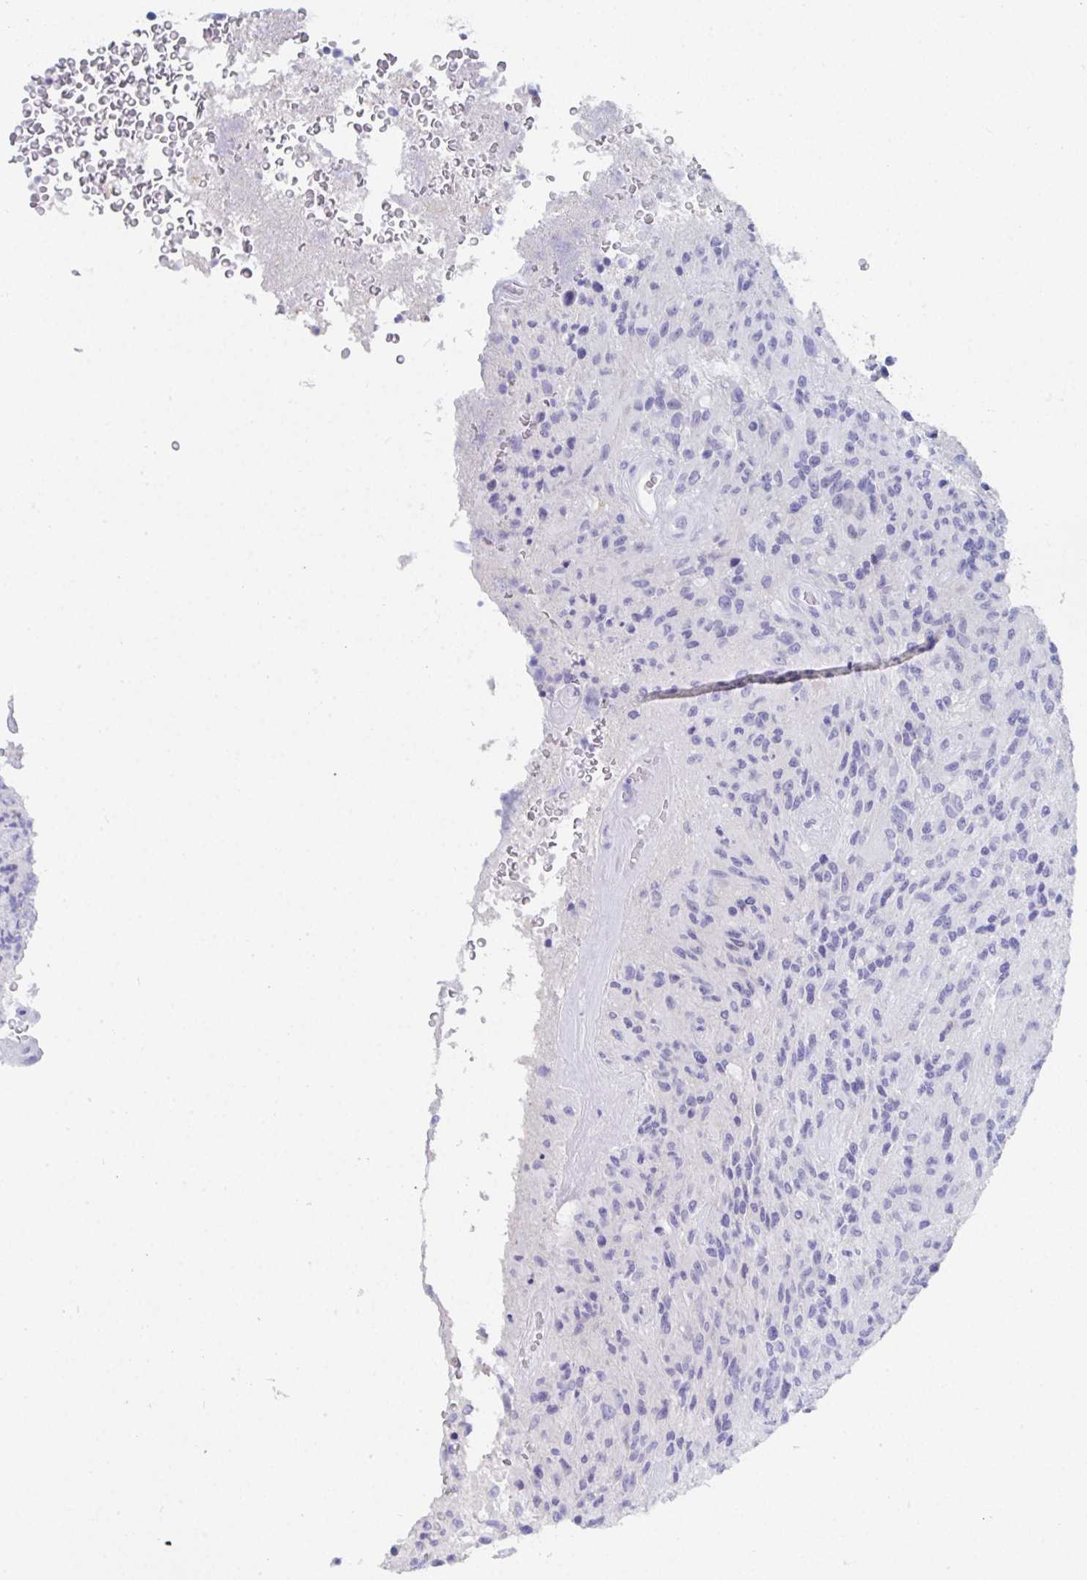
{"staining": {"intensity": "negative", "quantity": "none", "location": "none"}, "tissue": "glioma", "cell_type": "Tumor cells", "image_type": "cancer", "snomed": [{"axis": "morphology", "description": "Normal tissue, NOS"}, {"axis": "morphology", "description": "Glioma, malignant, High grade"}, {"axis": "topography", "description": "Cerebral cortex"}], "caption": "High magnification brightfield microscopy of high-grade glioma (malignant) stained with DAB (3,3'-diaminobenzidine) (brown) and counterstained with hematoxylin (blue): tumor cells show no significant expression.", "gene": "GRIA1", "patient": {"sex": "male", "age": 56}}